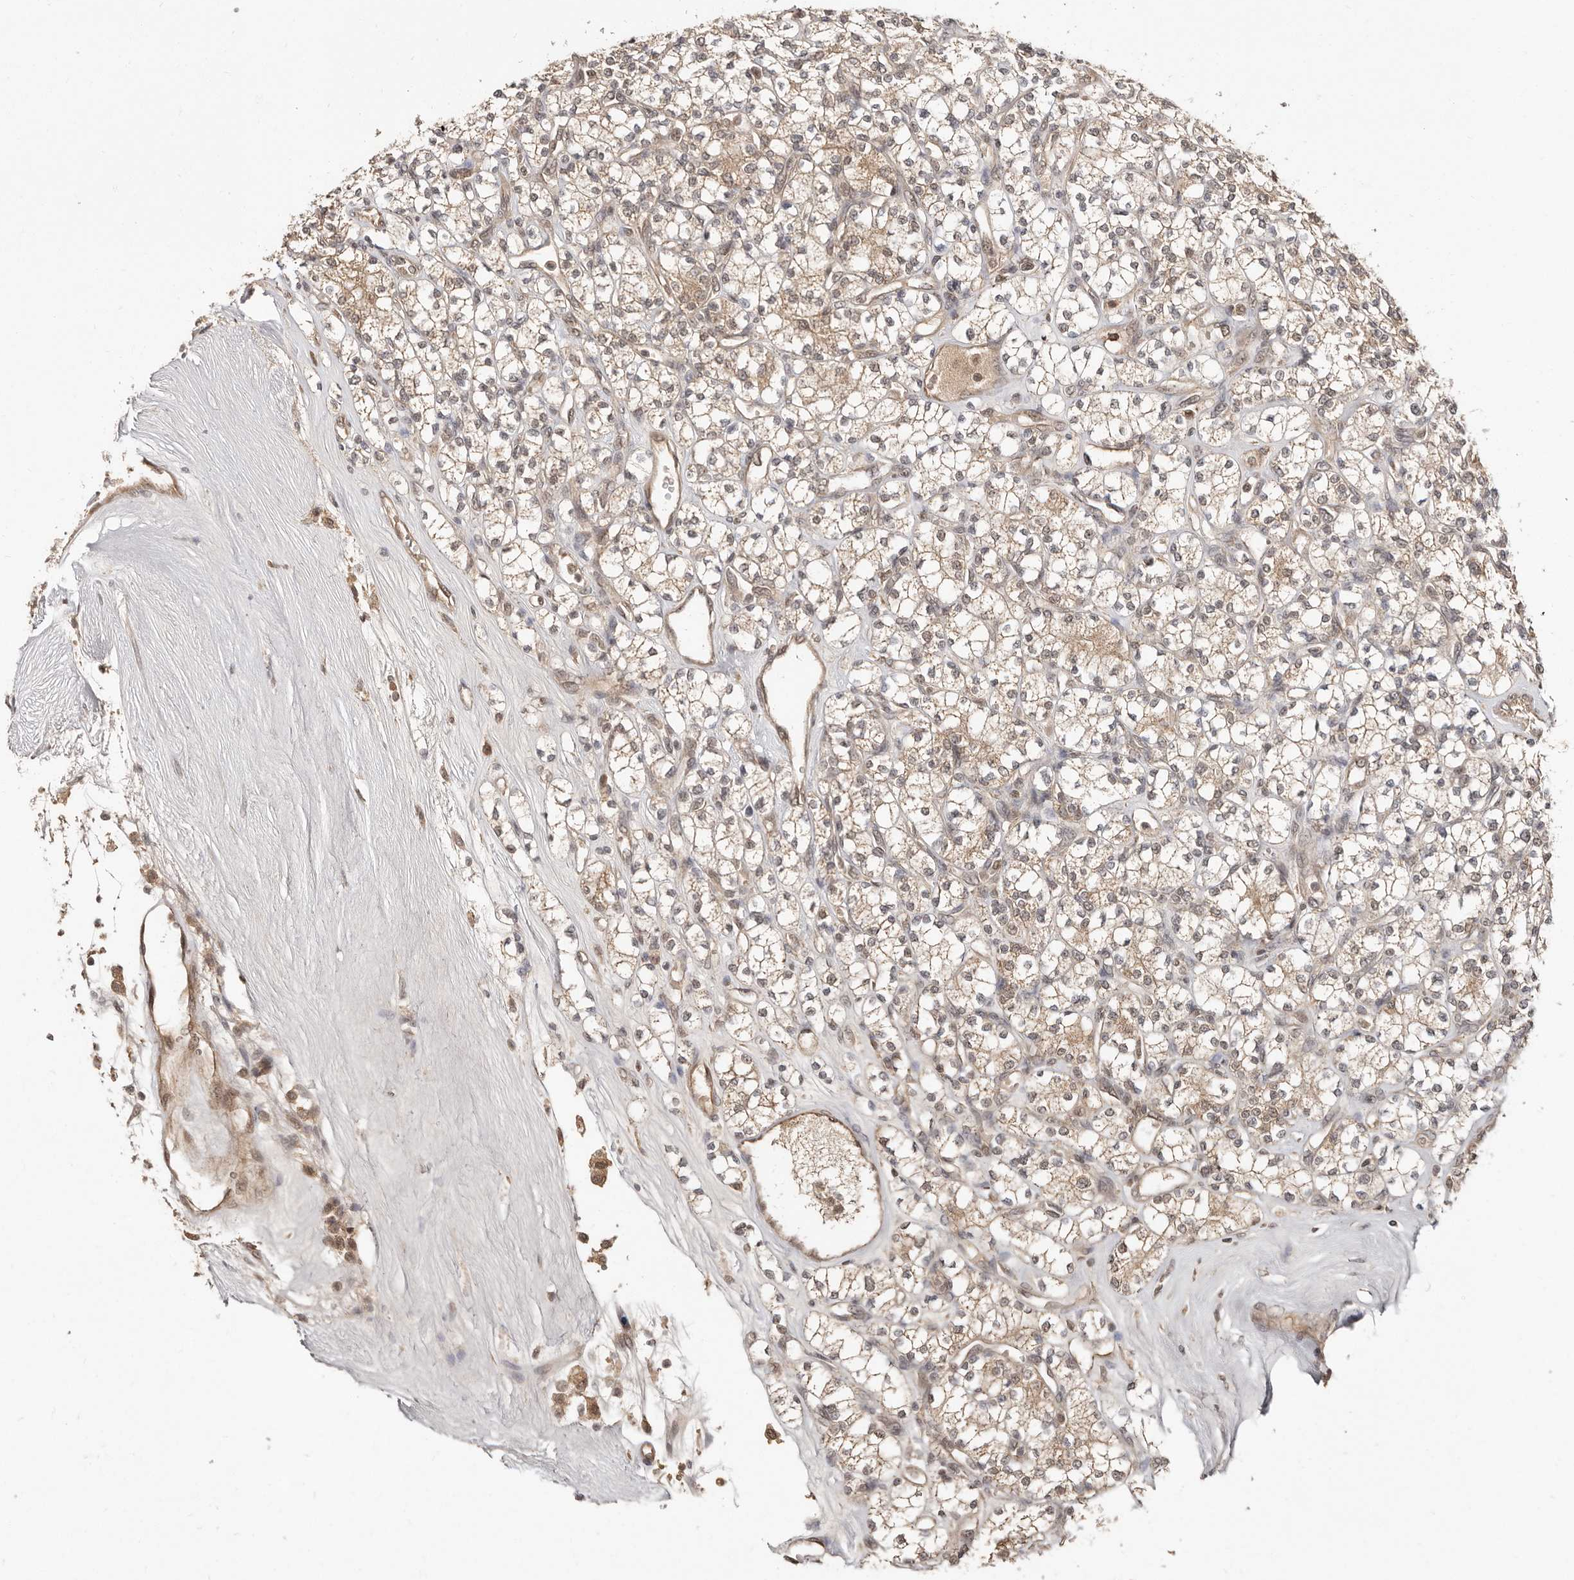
{"staining": {"intensity": "weak", "quantity": ">75%", "location": "cytoplasmic/membranous,nuclear"}, "tissue": "renal cancer", "cell_type": "Tumor cells", "image_type": "cancer", "snomed": [{"axis": "morphology", "description": "Adenocarcinoma, NOS"}, {"axis": "topography", "description": "Kidney"}], "caption": "Approximately >75% of tumor cells in renal cancer (adenocarcinoma) exhibit weak cytoplasmic/membranous and nuclear protein staining as visualized by brown immunohistochemical staining.", "gene": "MED8", "patient": {"sex": "male", "age": 77}}